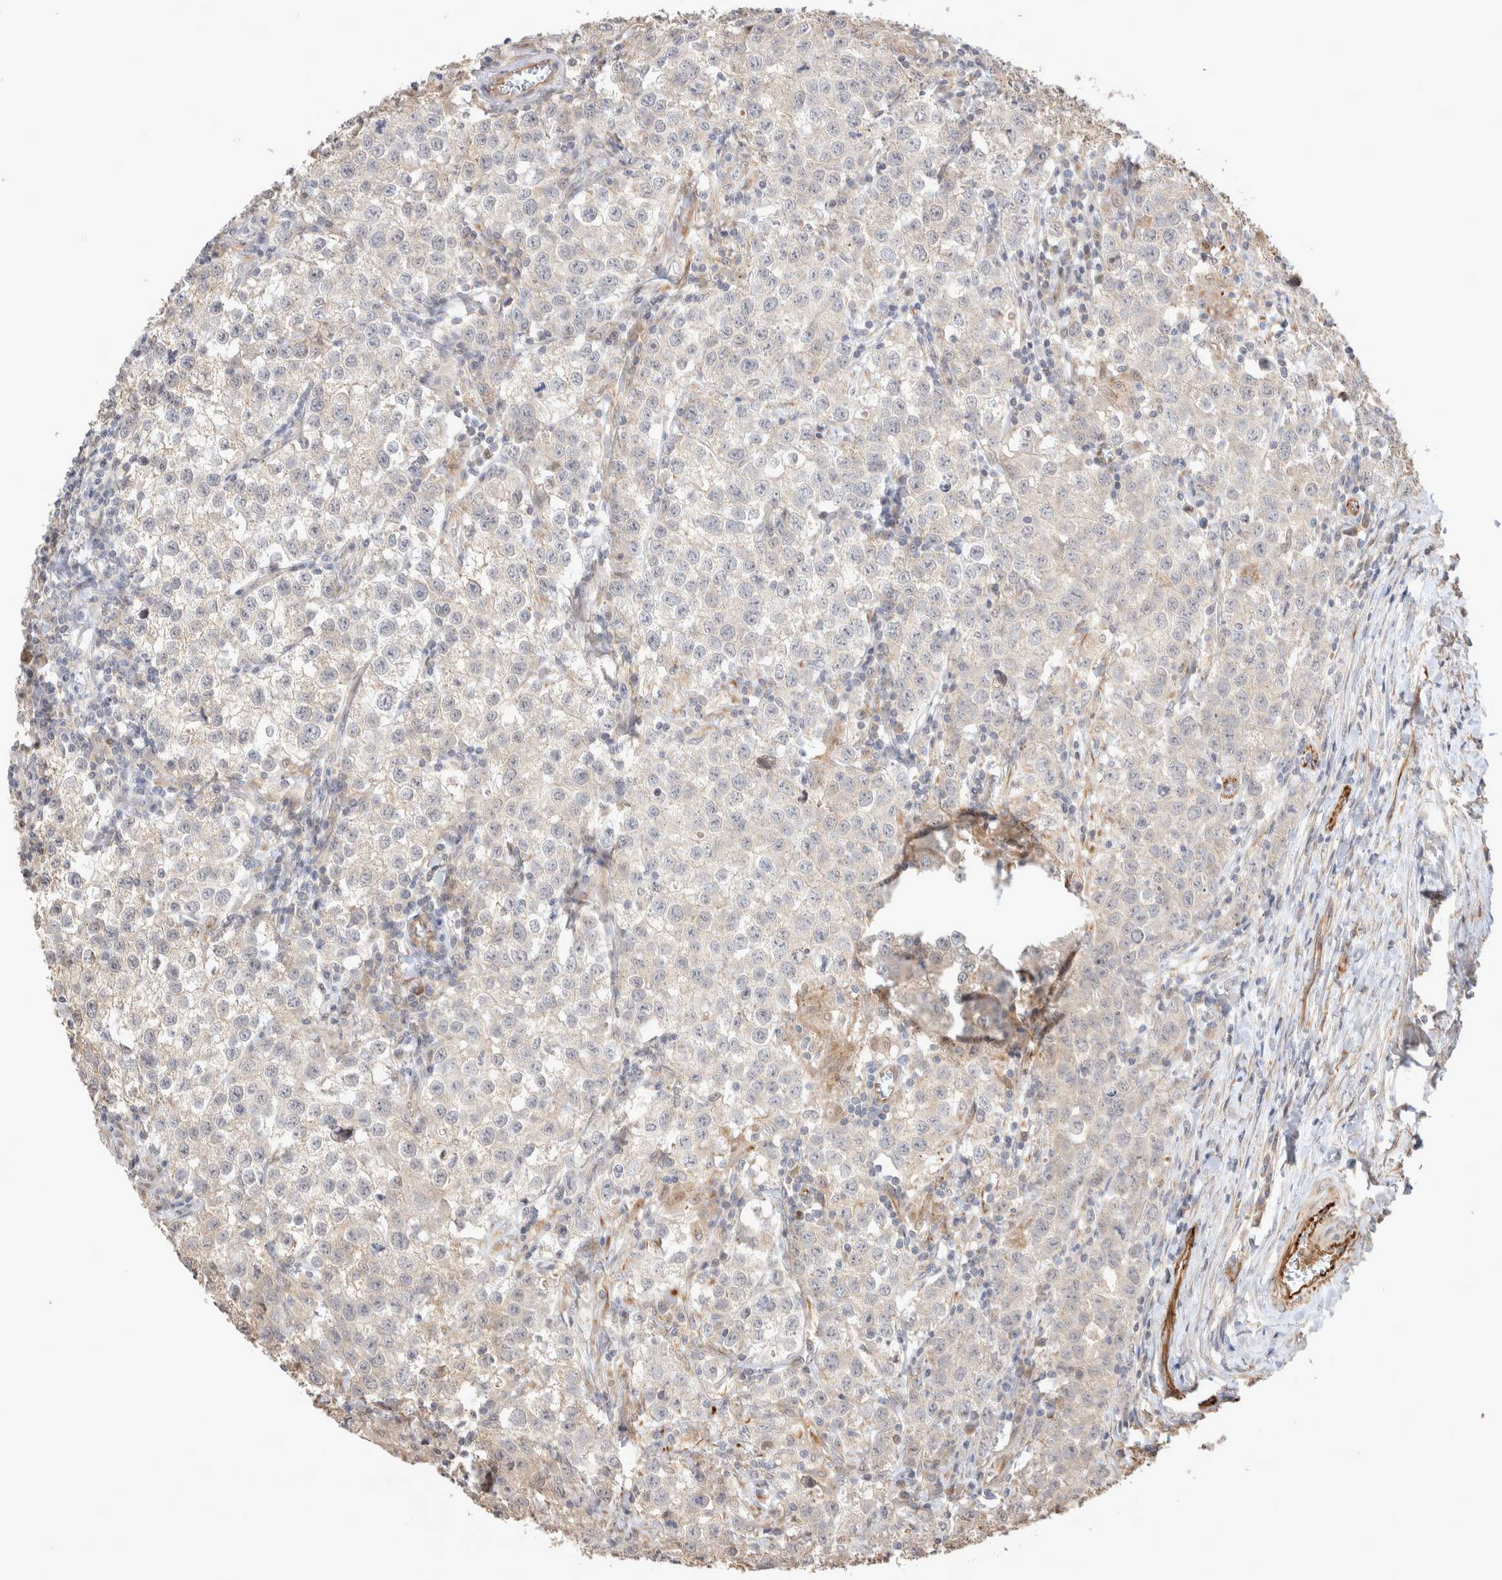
{"staining": {"intensity": "negative", "quantity": "none", "location": "none"}, "tissue": "testis cancer", "cell_type": "Tumor cells", "image_type": "cancer", "snomed": [{"axis": "morphology", "description": "Seminoma, NOS"}, {"axis": "morphology", "description": "Carcinoma, Embryonal, NOS"}, {"axis": "topography", "description": "Testis"}], "caption": "Tumor cells are negative for protein expression in human testis cancer. The staining was performed using DAB to visualize the protein expression in brown, while the nuclei were stained in blue with hematoxylin (Magnification: 20x).", "gene": "NMU", "patient": {"sex": "male", "age": 43}}